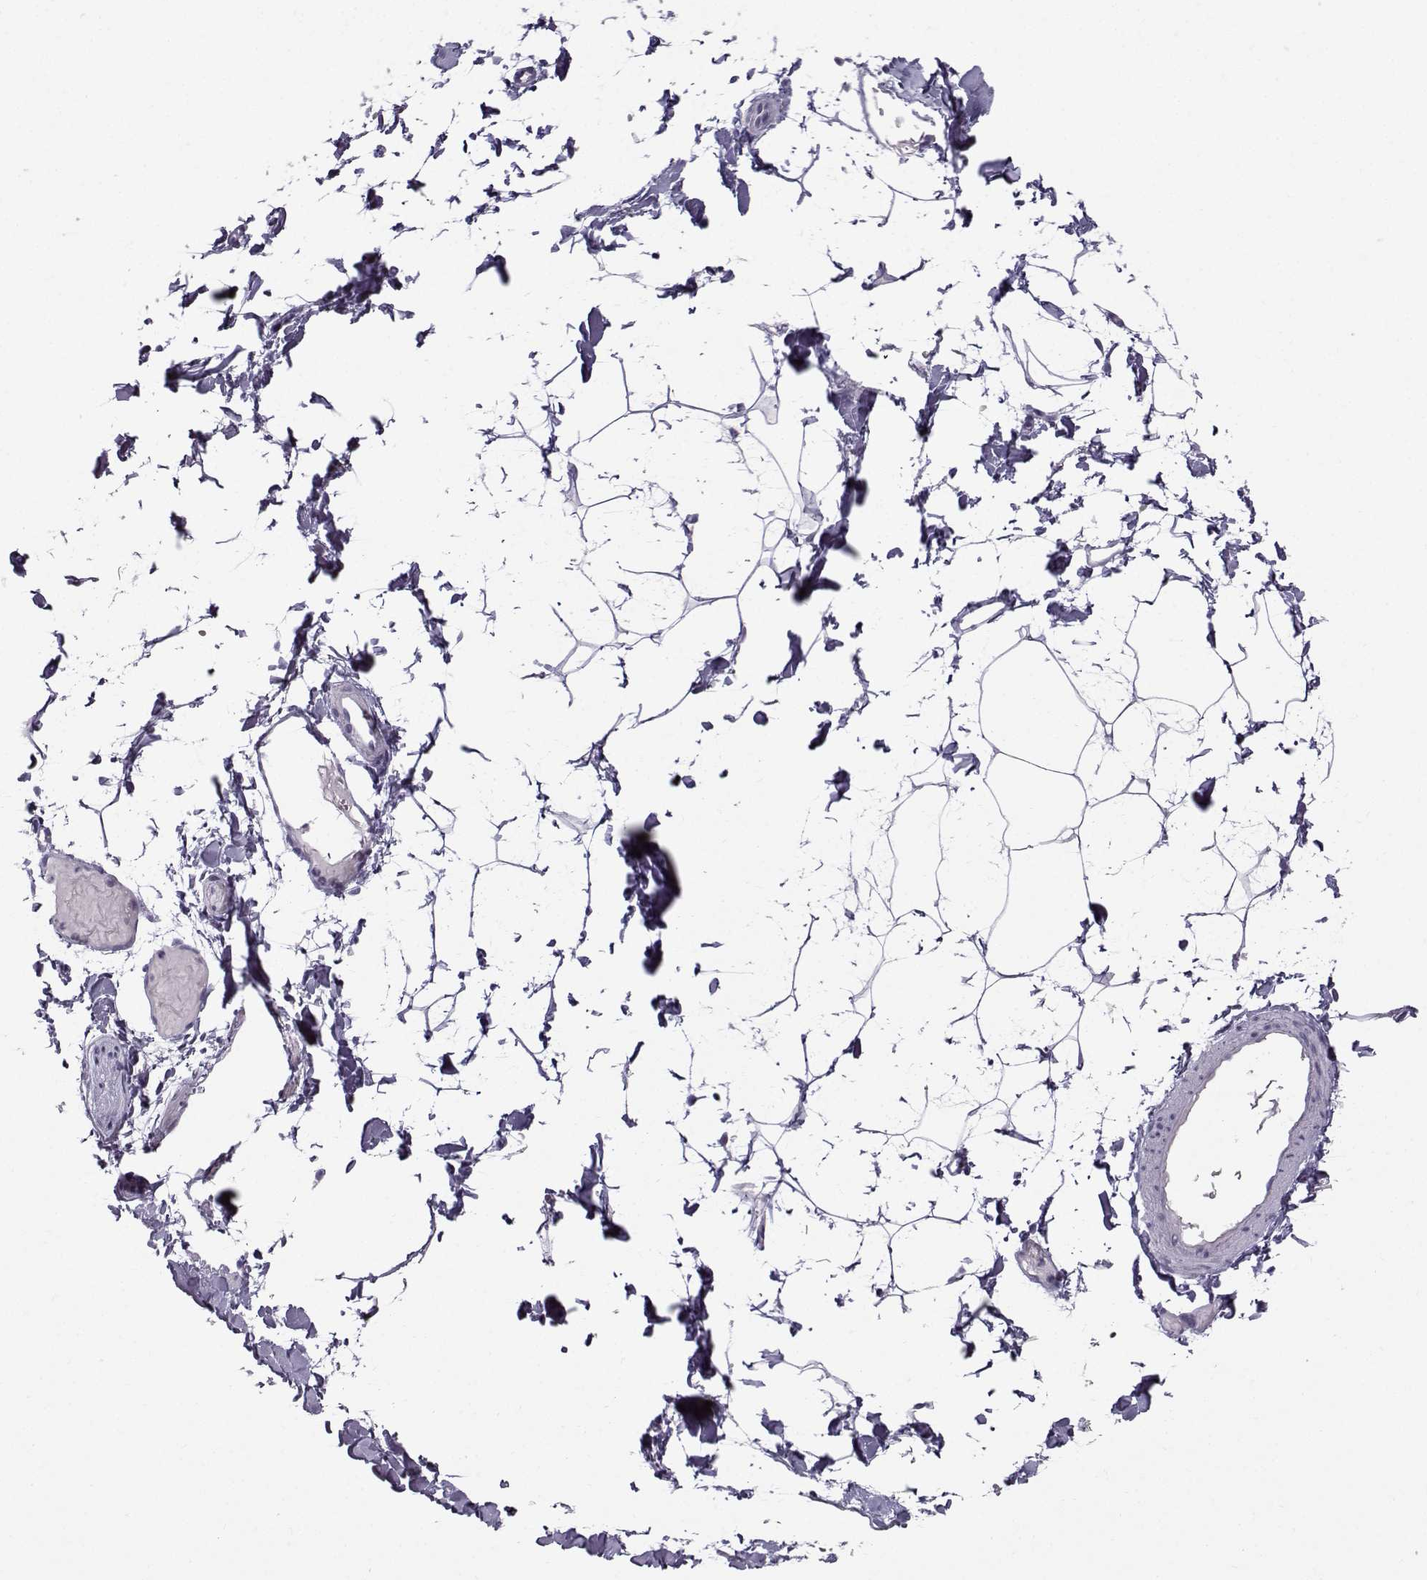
{"staining": {"intensity": "negative", "quantity": "none", "location": "none"}, "tissue": "adipose tissue", "cell_type": "Adipocytes", "image_type": "normal", "snomed": [{"axis": "morphology", "description": "Normal tissue, NOS"}, {"axis": "topography", "description": "Gallbladder"}, {"axis": "topography", "description": "Peripheral nerve tissue"}], "caption": "Adipocytes show no significant protein staining in normal adipose tissue. (DAB (3,3'-diaminobenzidine) immunohistochemistry, high magnification).", "gene": "DMRT3", "patient": {"sex": "female", "age": 45}}